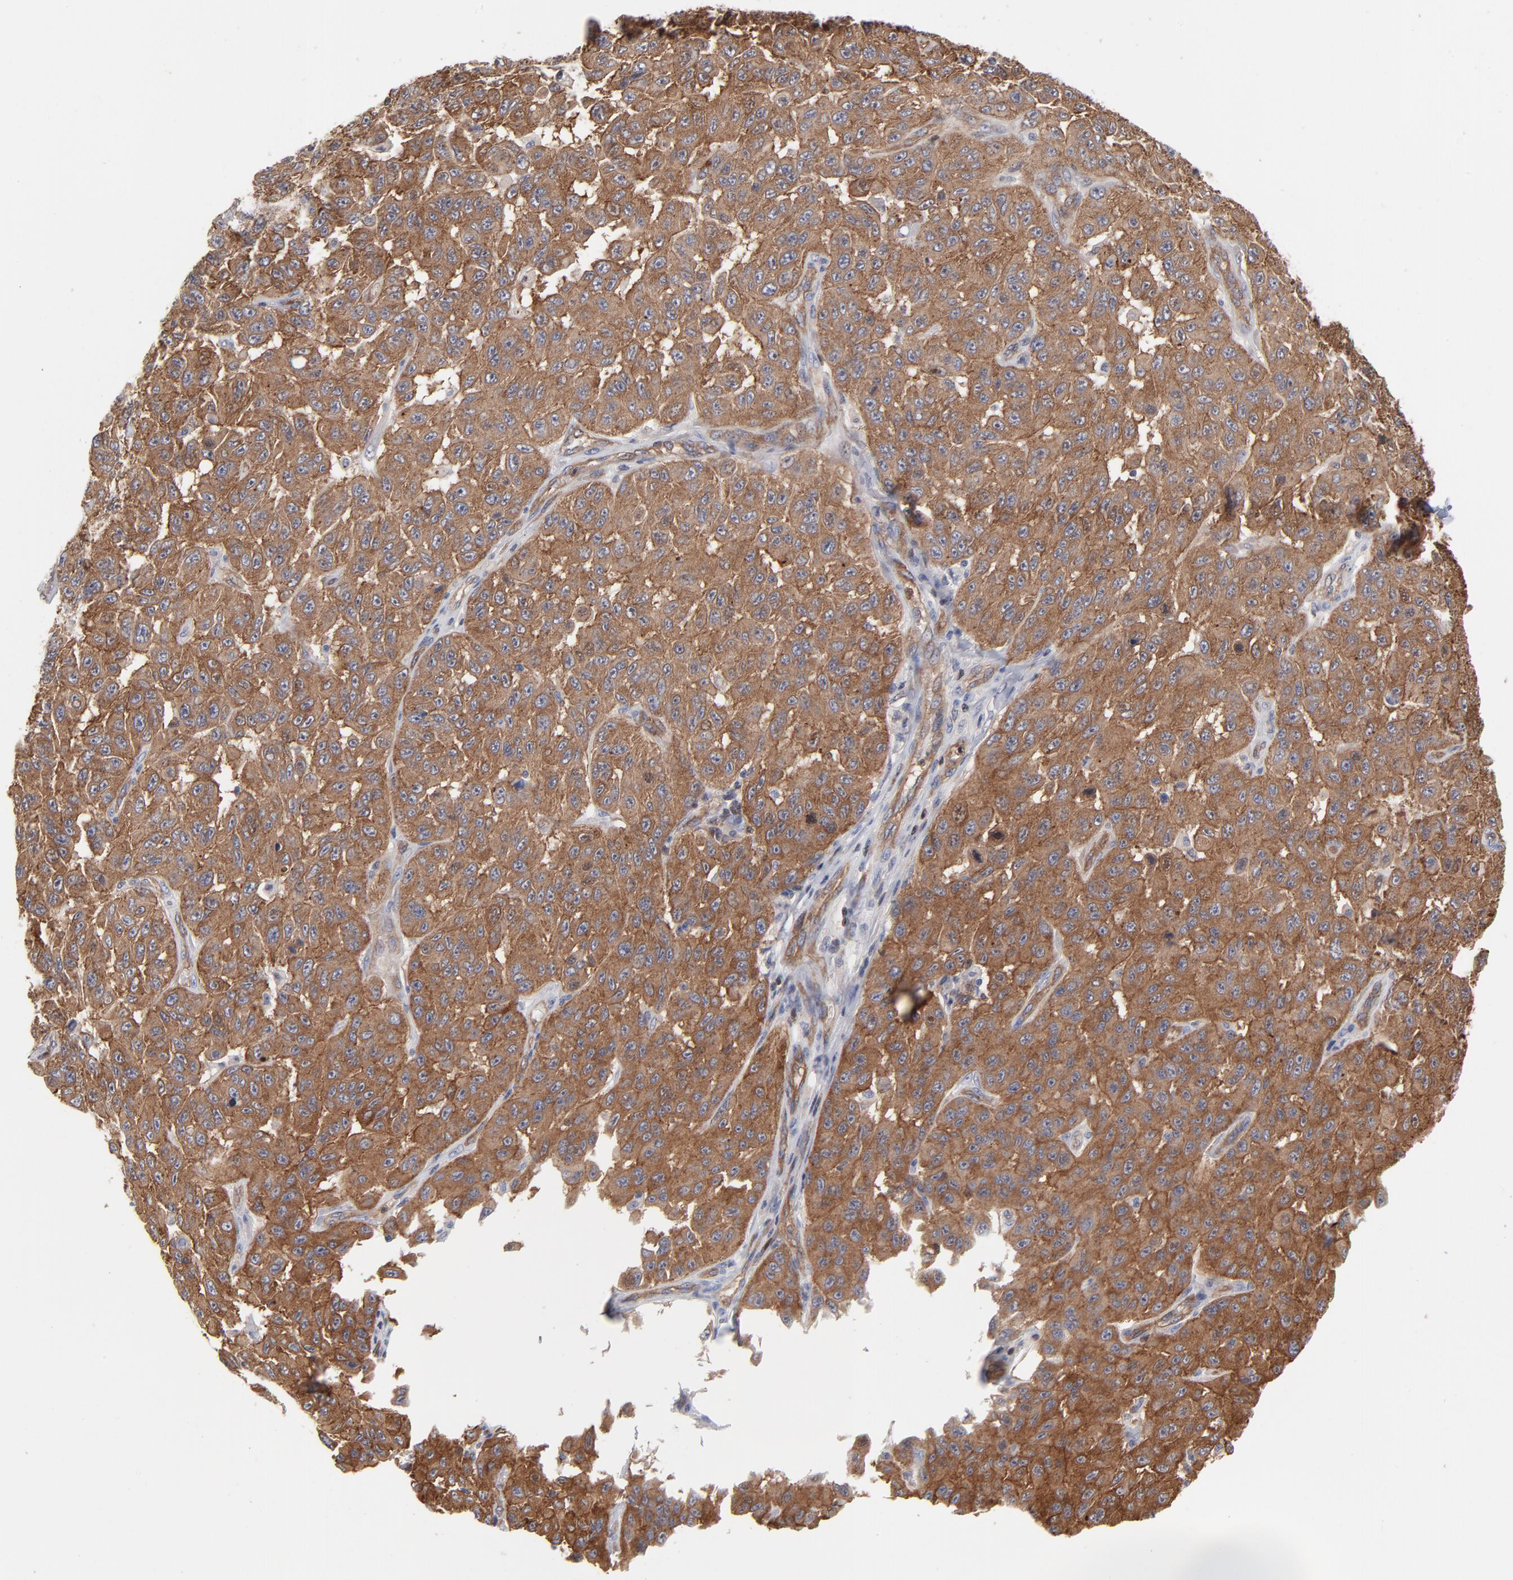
{"staining": {"intensity": "strong", "quantity": ">75%", "location": "cytoplasmic/membranous"}, "tissue": "melanoma", "cell_type": "Tumor cells", "image_type": "cancer", "snomed": [{"axis": "morphology", "description": "Malignant melanoma, NOS"}, {"axis": "topography", "description": "Skin"}], "caption": "Human melanoma stained with a protein marker shows strong staining in tumor cells.", "gene": "PXN", "patient": {"sex": "male", "age": 30}}